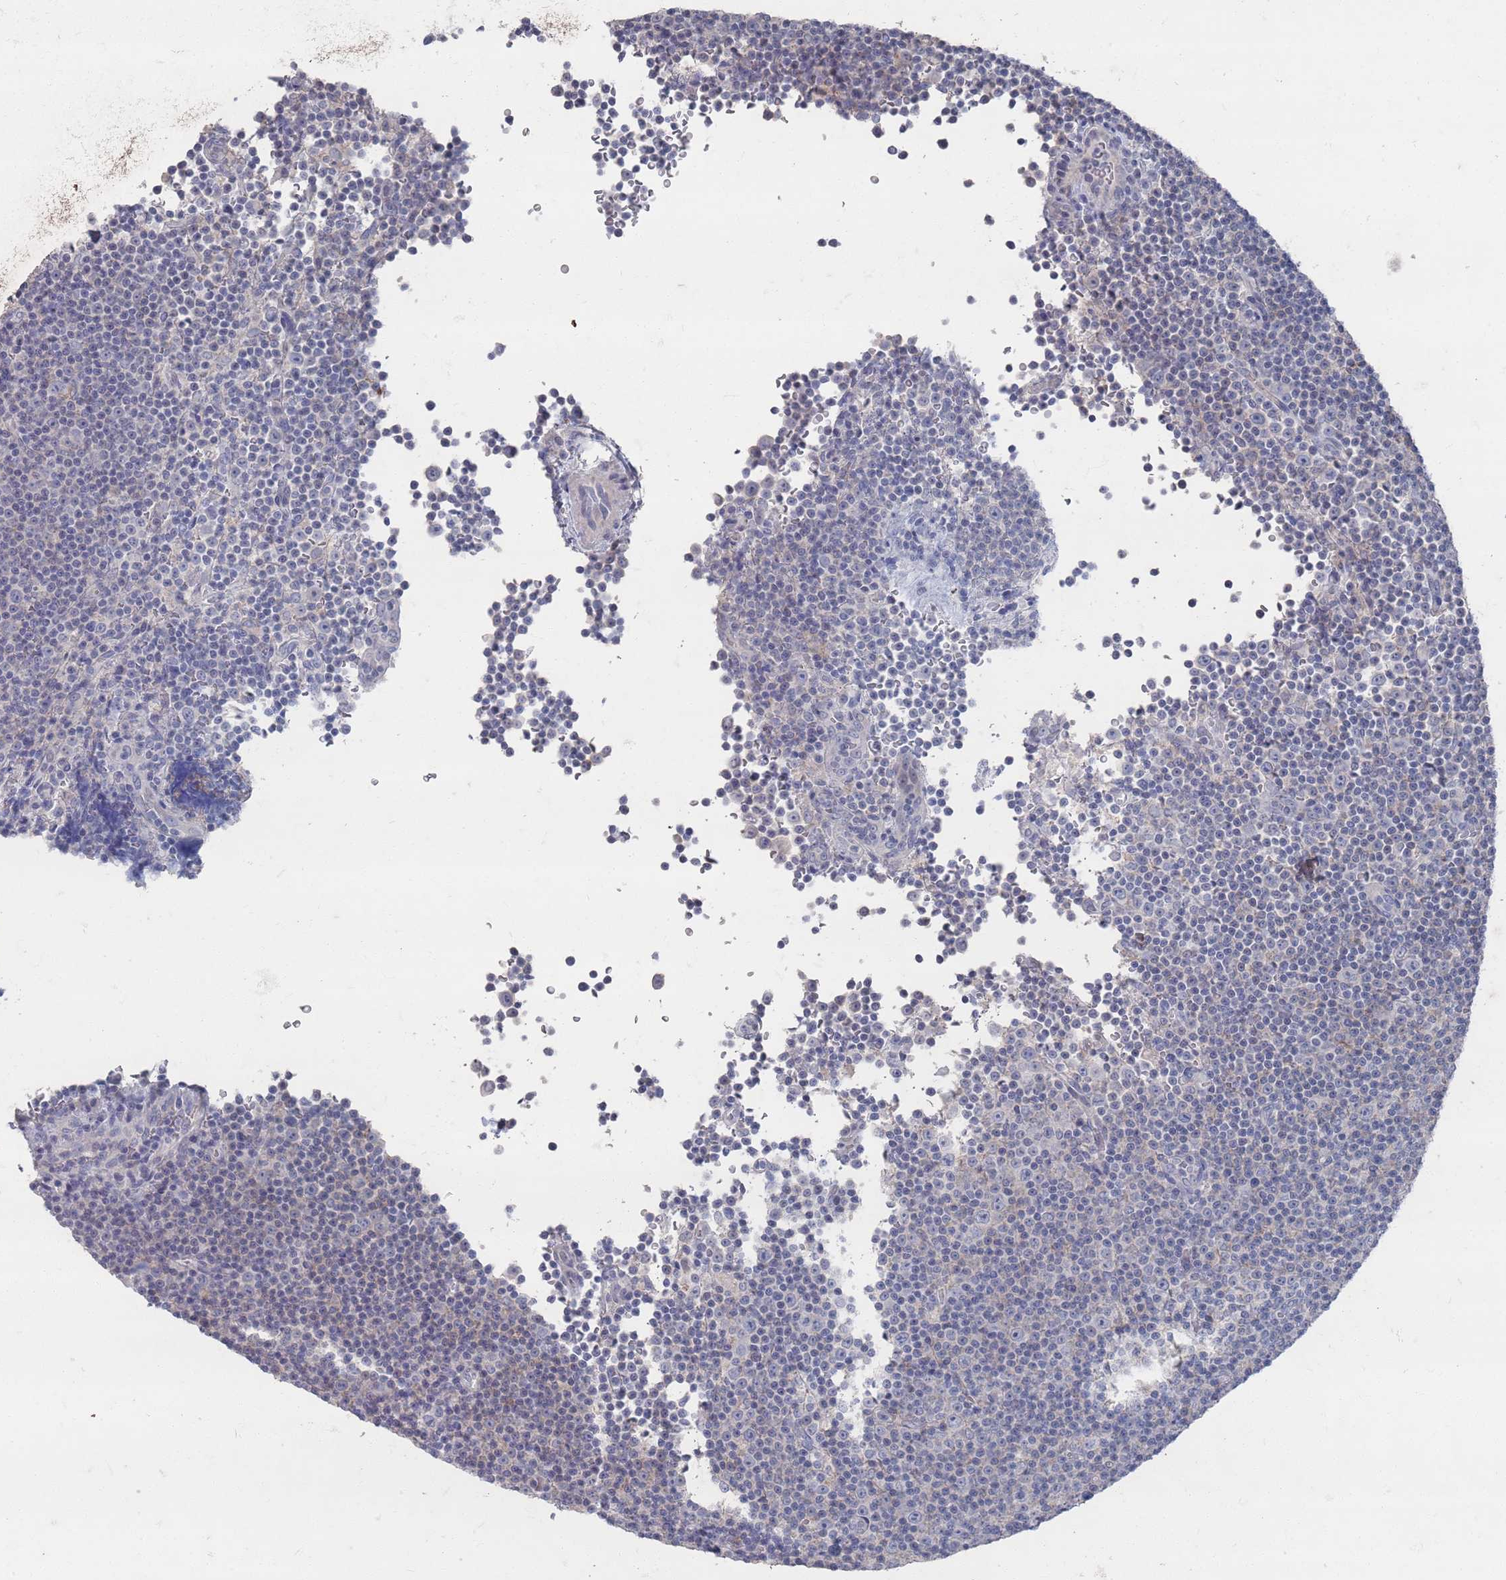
{"staining": {"intensity": "negative", "quantity": "none", "location": "none"}, "tissue": "lymphoma", "cell_type": "Tumor cells", "image_type": "cancer", "snomed": [{"axis": "morphology", "description": "Malignant lymphoma, non-Hodgkin's type, Low grade"}, {"axis": "topography", "description": "Lymph node"}], "caption": "Photomicrograph shows no protein expression in tumor cells of lymphoma tissue.", "gene": "PROM2", "patient": {"sex": "female", "age": 67}}